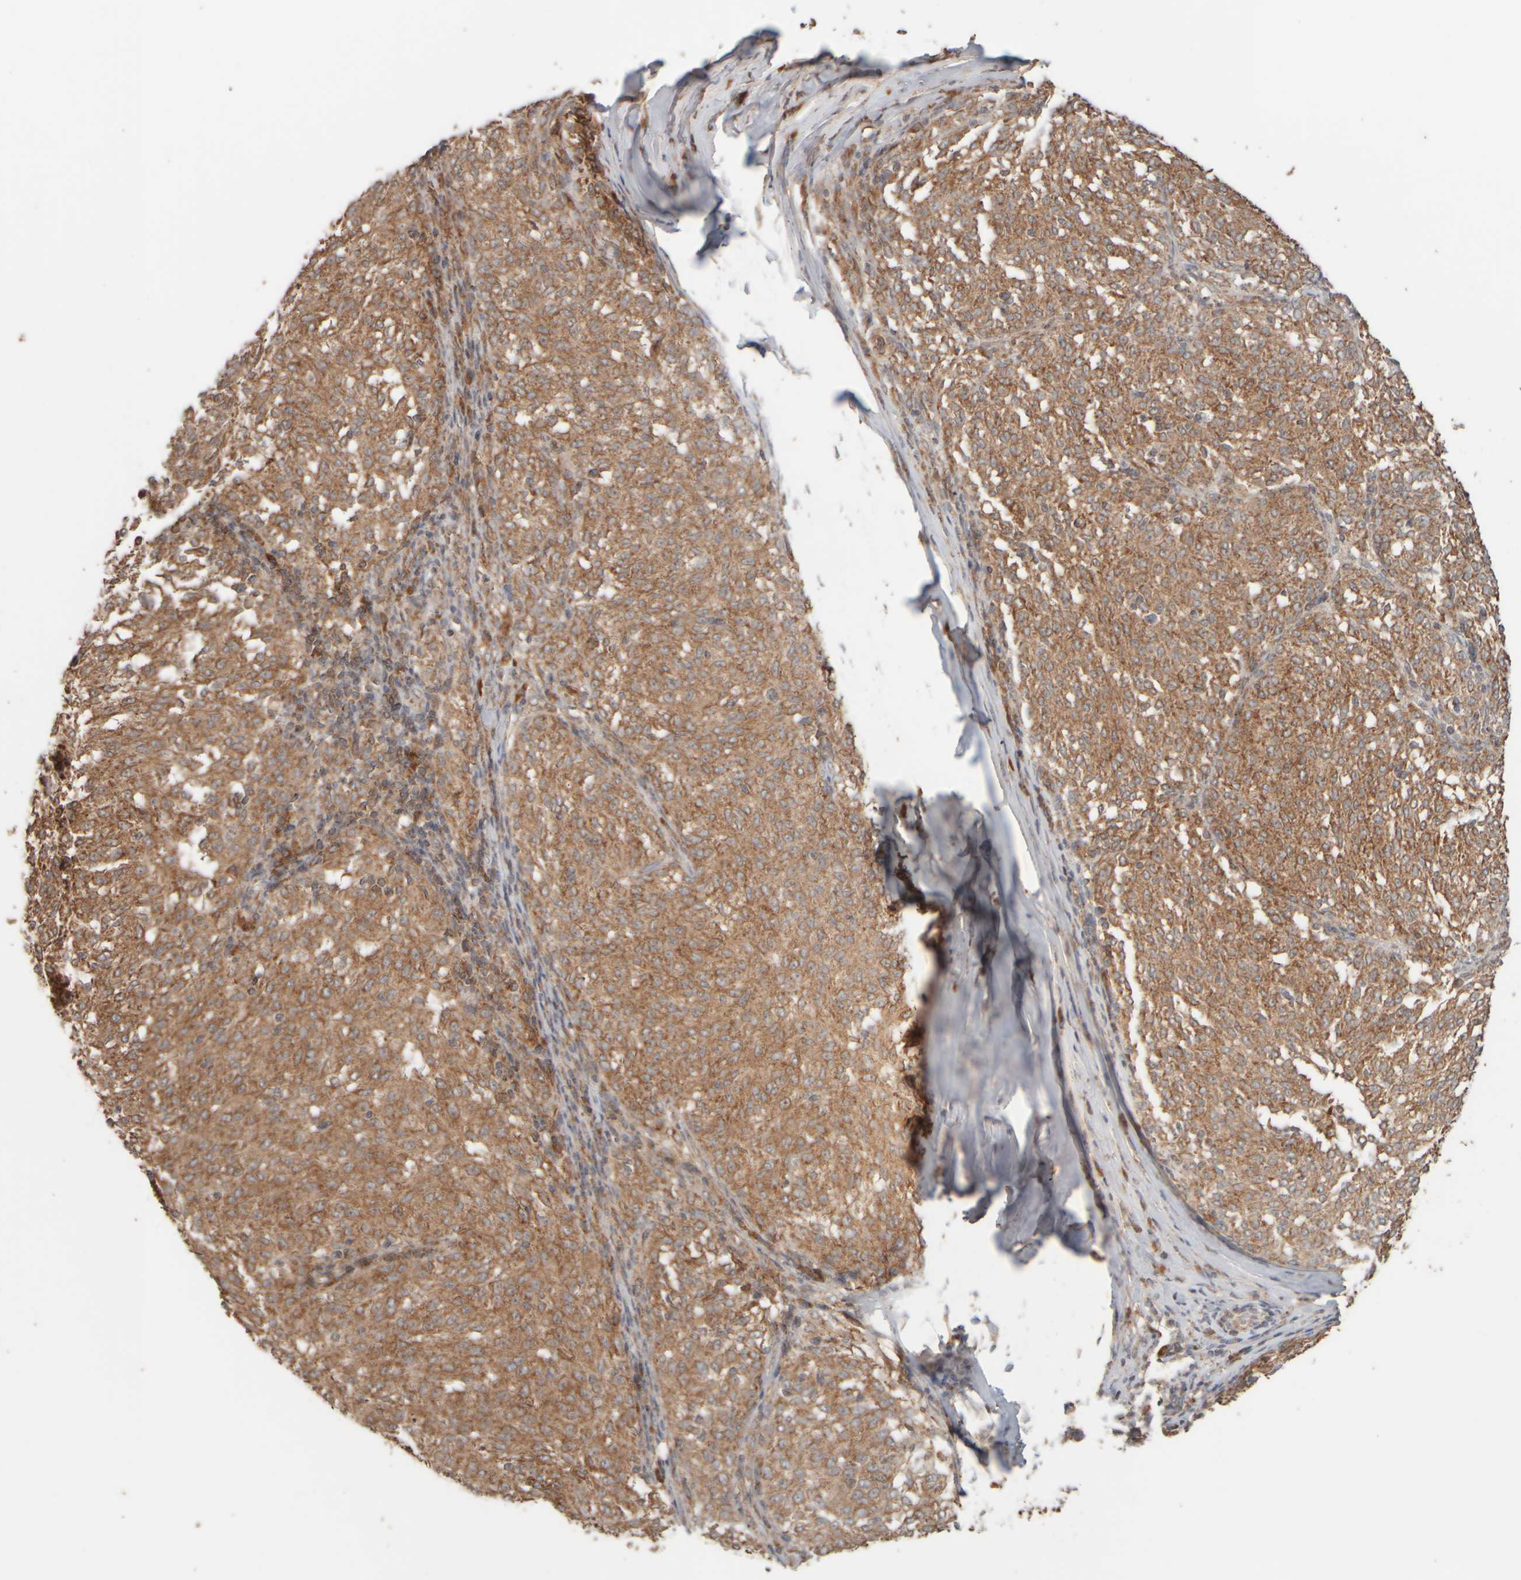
{"staining": {"intensity": "moderate", "quantity": ">75%", "location": "cytoplasmic/membranous"}, "tissue": "melanoma", "cell_type": "Tumor cells", "image_type": "cancer", "snomed": [{"axis": "morphology", "description": "Malignant melanoma, NOS"}, {"axis": "topography", "description": "Skin"}], "caption": "Malignant melanoma tissue displays moderate cytoplasmic/membranous expression in approximately >75% of tumor cells, visualized by immunohistochemistry.", "gene": "EIF2B3", "patient": {"sex": "female", "age": 72}}